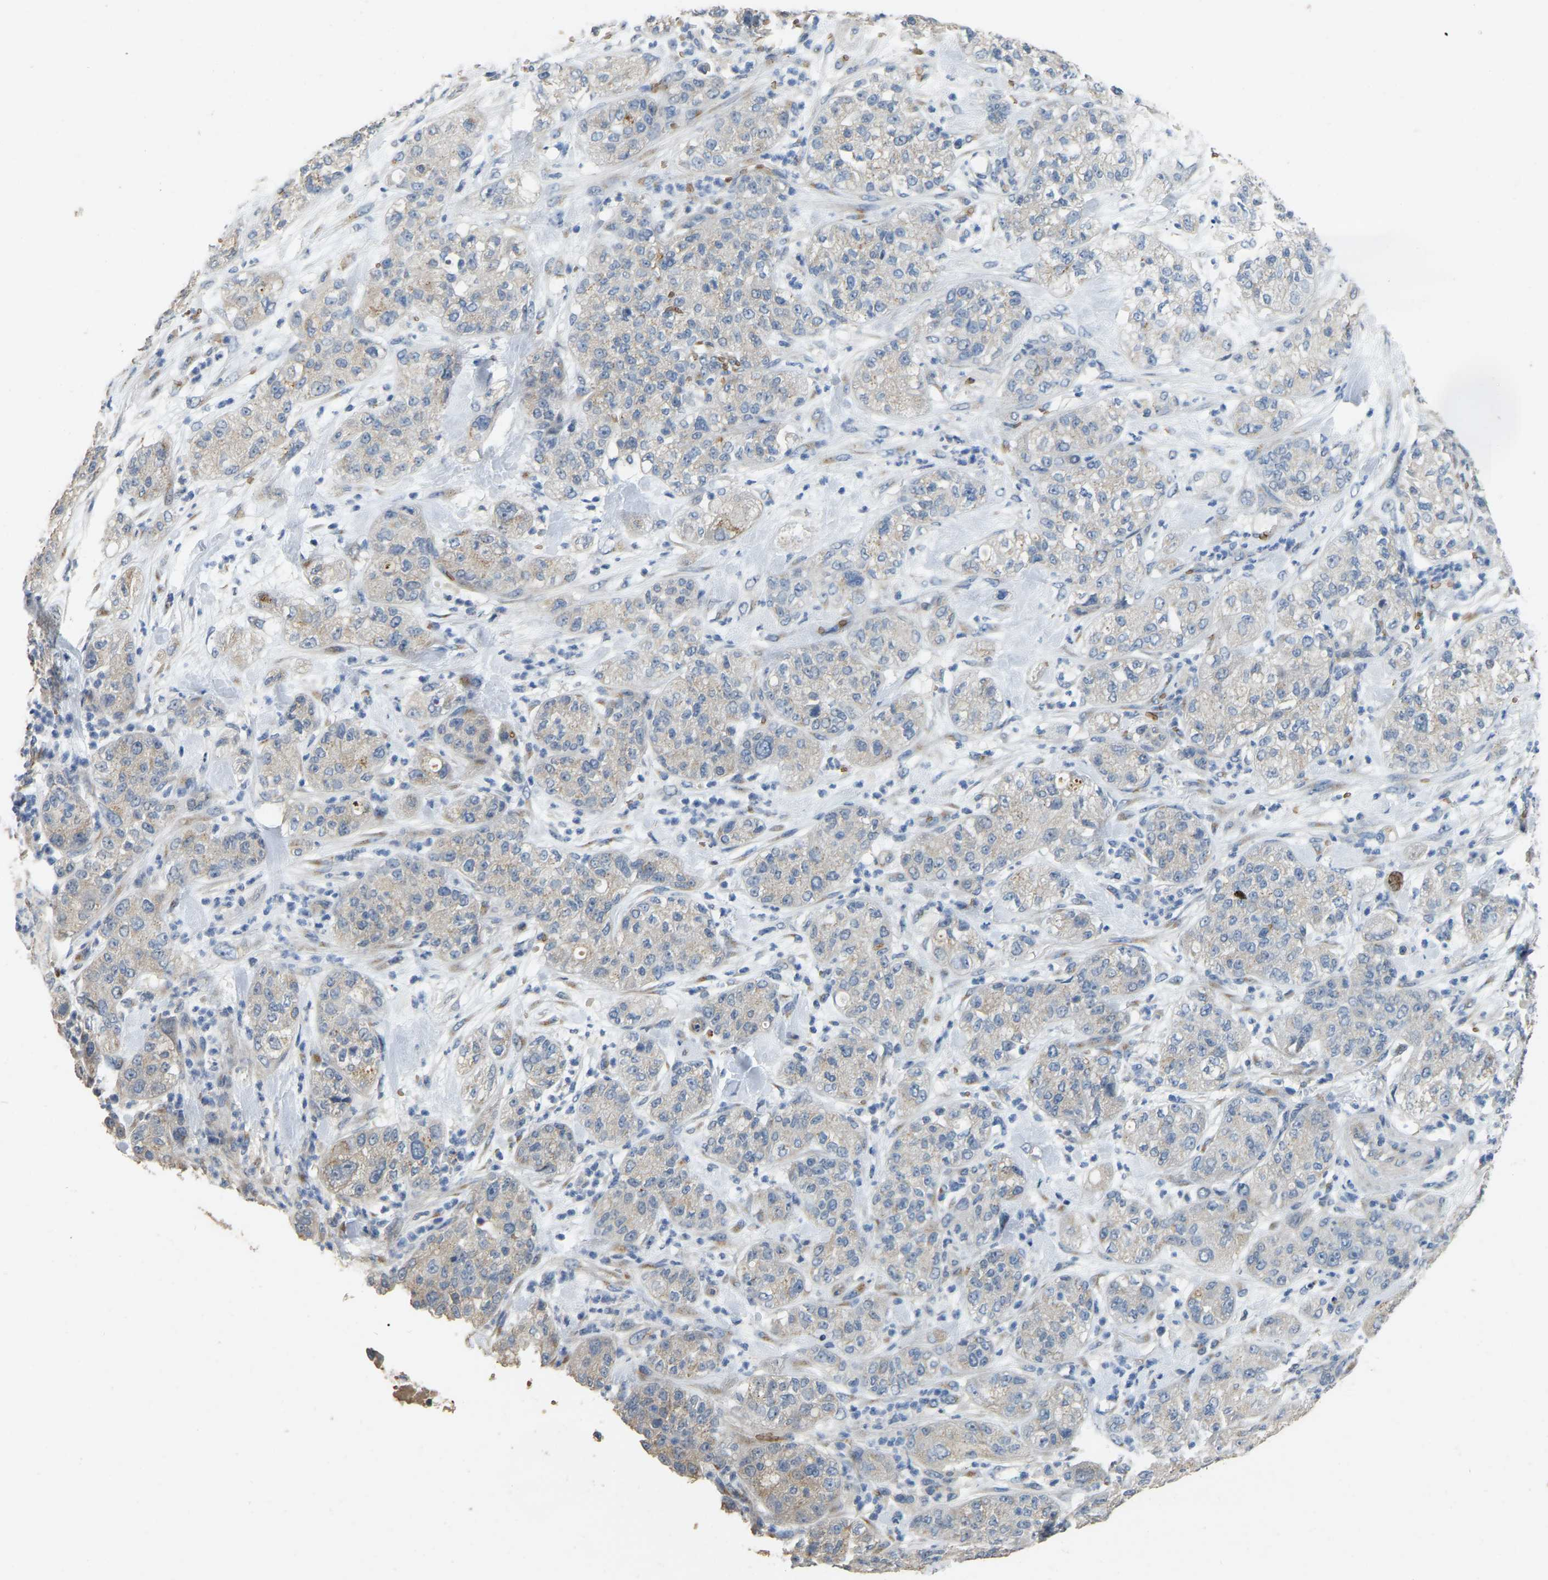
{"staining": {"intensity": "negative", "quantity": "none", "location": "none"}, "tissue": "pancreatic cancer", "cell_type": "Tumor cells", "image_type": "cancer", "snomed": [{"axis": "morphology", "description": "Adenocarcinoma, NOS"}, {"axis": "topography", "description": "Pancreas"}], "caption": "This is an immunohistochemistry (IHC) image of pancreatic cancer (adenocarcinoma). There is no expression in tumor cells.", "gene": "CFAP298", "patient": {"sex": "female", "age": 78}}